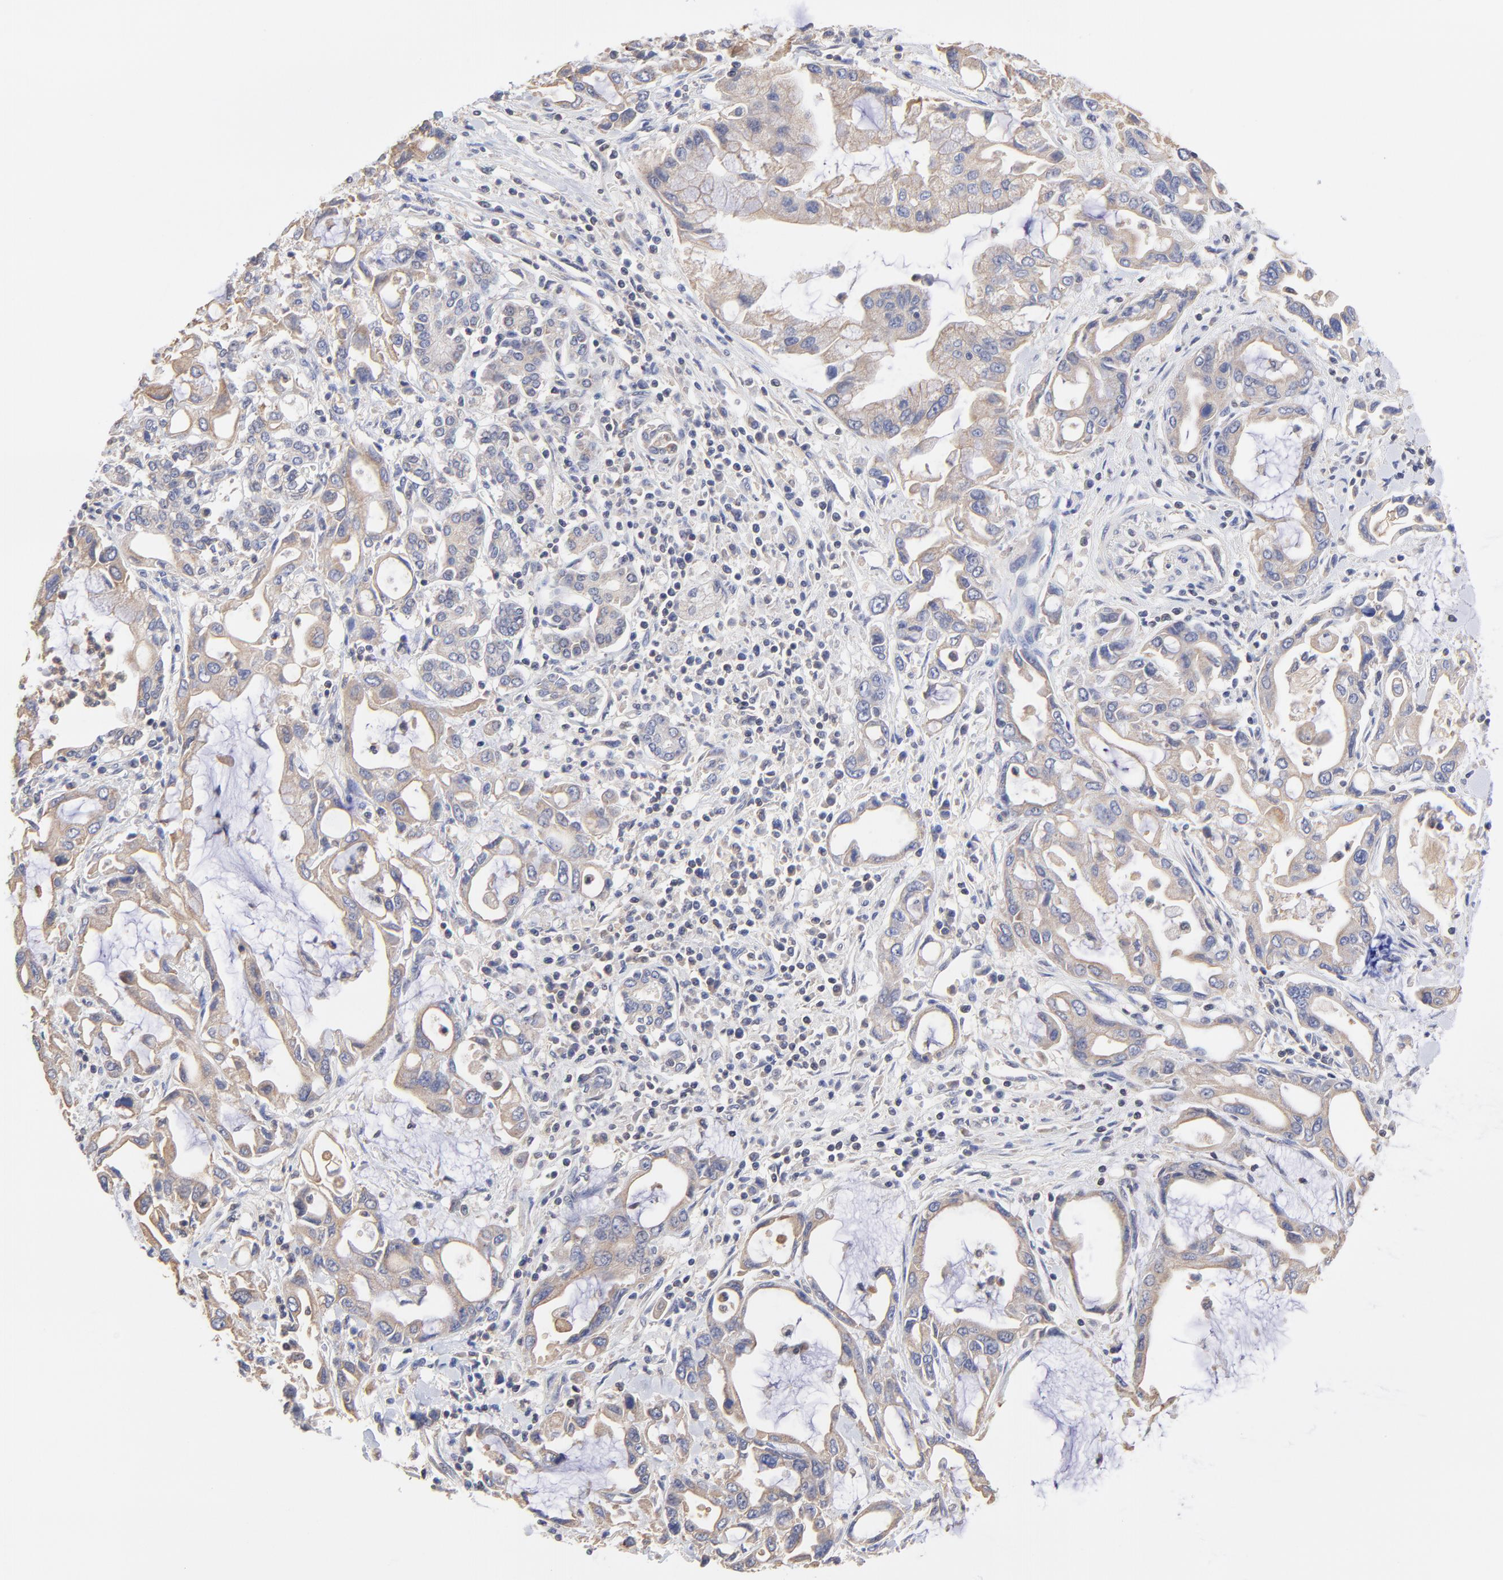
{"staining": {"intensity": "weak", "quantity": ">75%", "location": "cytoplasmic/membranous"}, "tissue": "pancreatic cancer", "cell_type": "Tumor cells", "image_type": "cancer", "snomed": [{"axis": "morphology", "description": "Adenocarcinoma, NOS"}, {"axis": "topography", "description": "Pancreas"}], "caption": "Protein staining by immunohistochemistry (IHC) displays weak cytoplasmic/membranous expression in about >75% of tumor cells in pancreatic cancer (adenocarcinoma).", "gene": "PCMT1", "patient": {"sex": "female", "age": 57}}